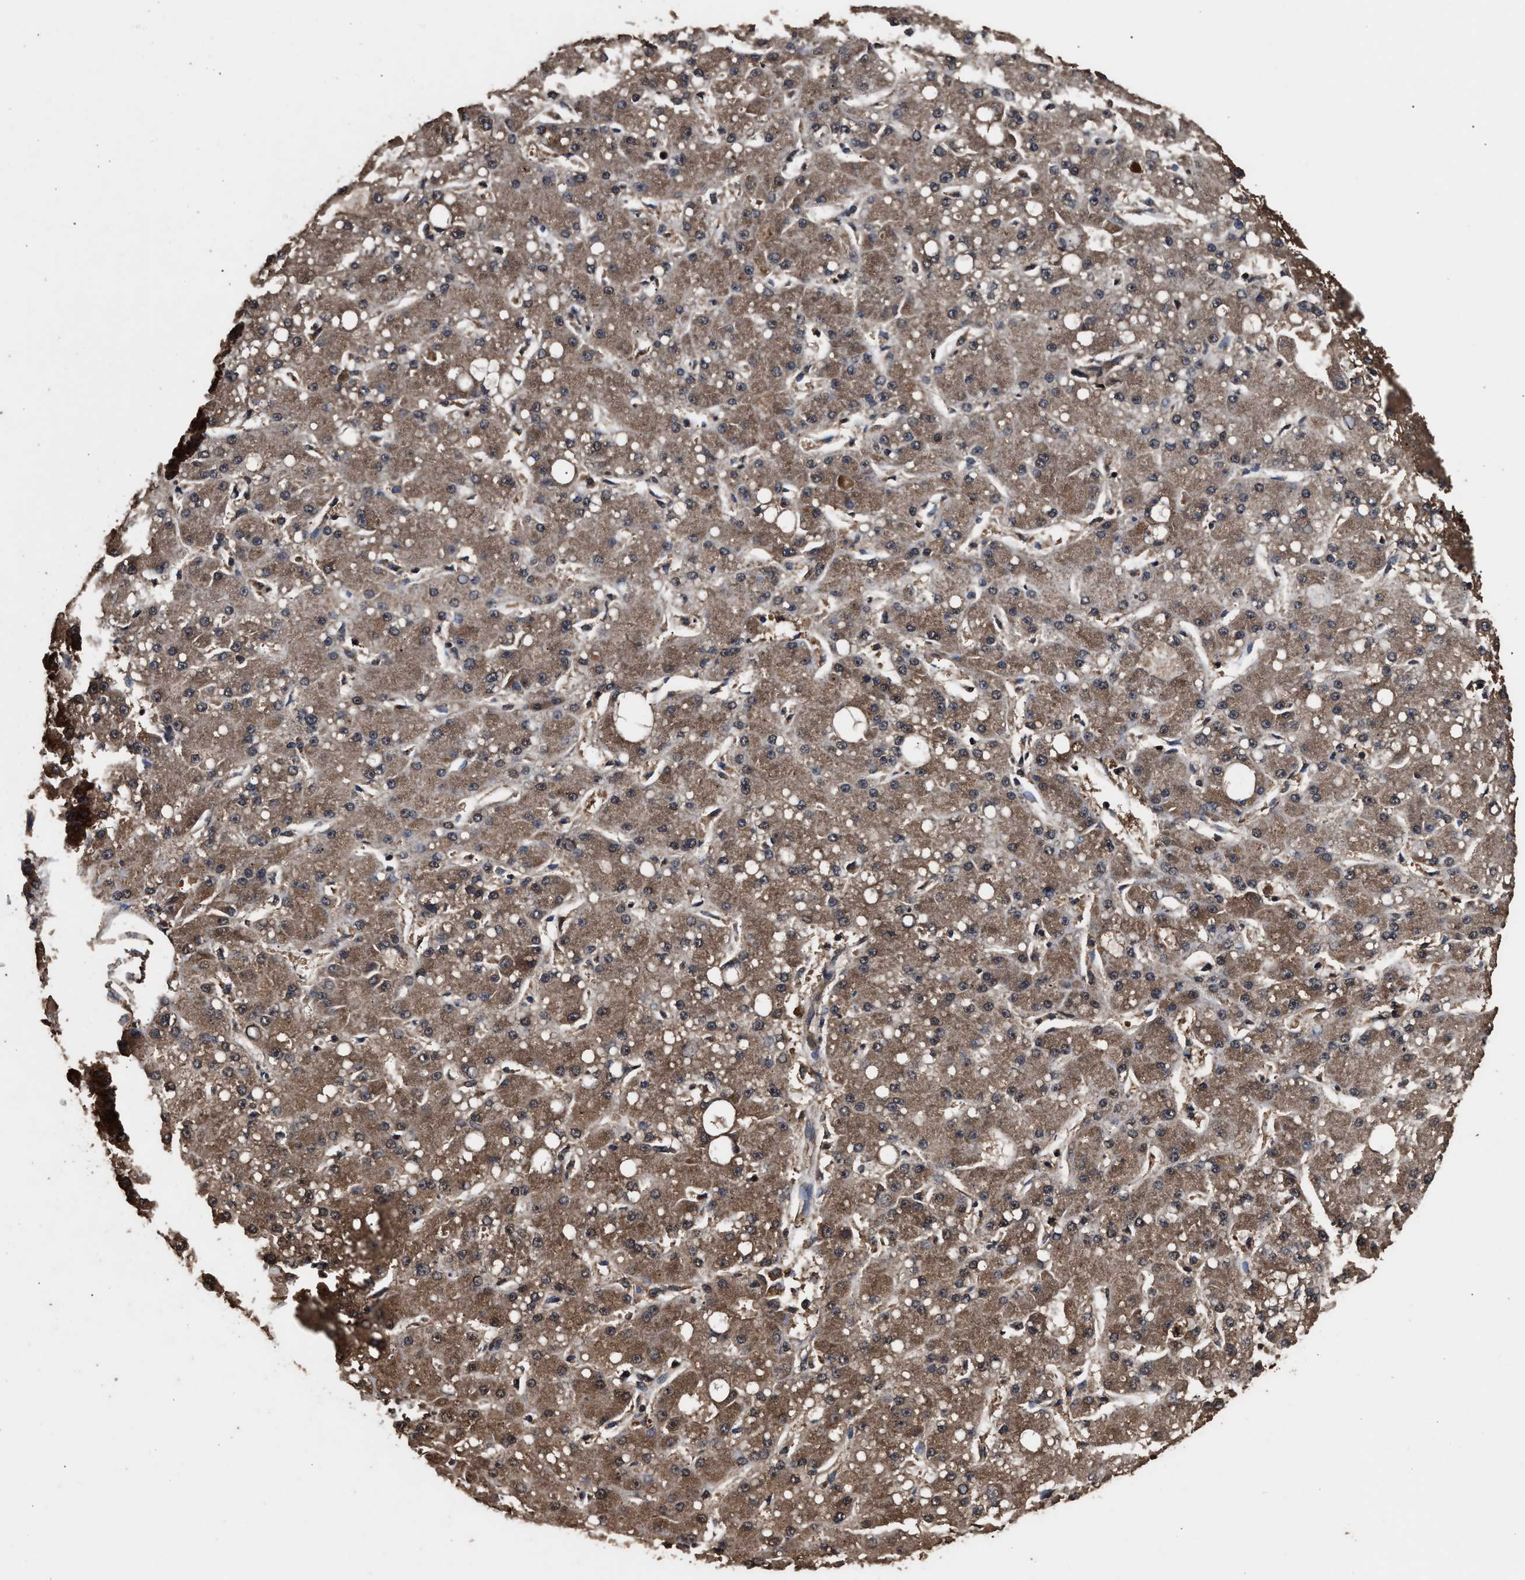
{"staining": {"intensity": "moderate", "quantity": ">75%", "location": "cytoplasmic/membranous"}, "tissue": "liver cancer", "cell_type": "Tumor cells", "image_type": "cancer", "snomed": [{"axis": "morphology", "description": "Carcinoma, Hepatocellular, NOS"}, {"axis": "topography", "description": "Liver"}], "caption": "An IHC photomicrograph of tumor tissue is shown. Protein staining in brown highlights moderate cytoplasmic/membranous positivity in hepatocellular carcinoma (liver) within tumor cells.", "gene": "KYAT1", "patient": {"sex": "male", "age": 67}}